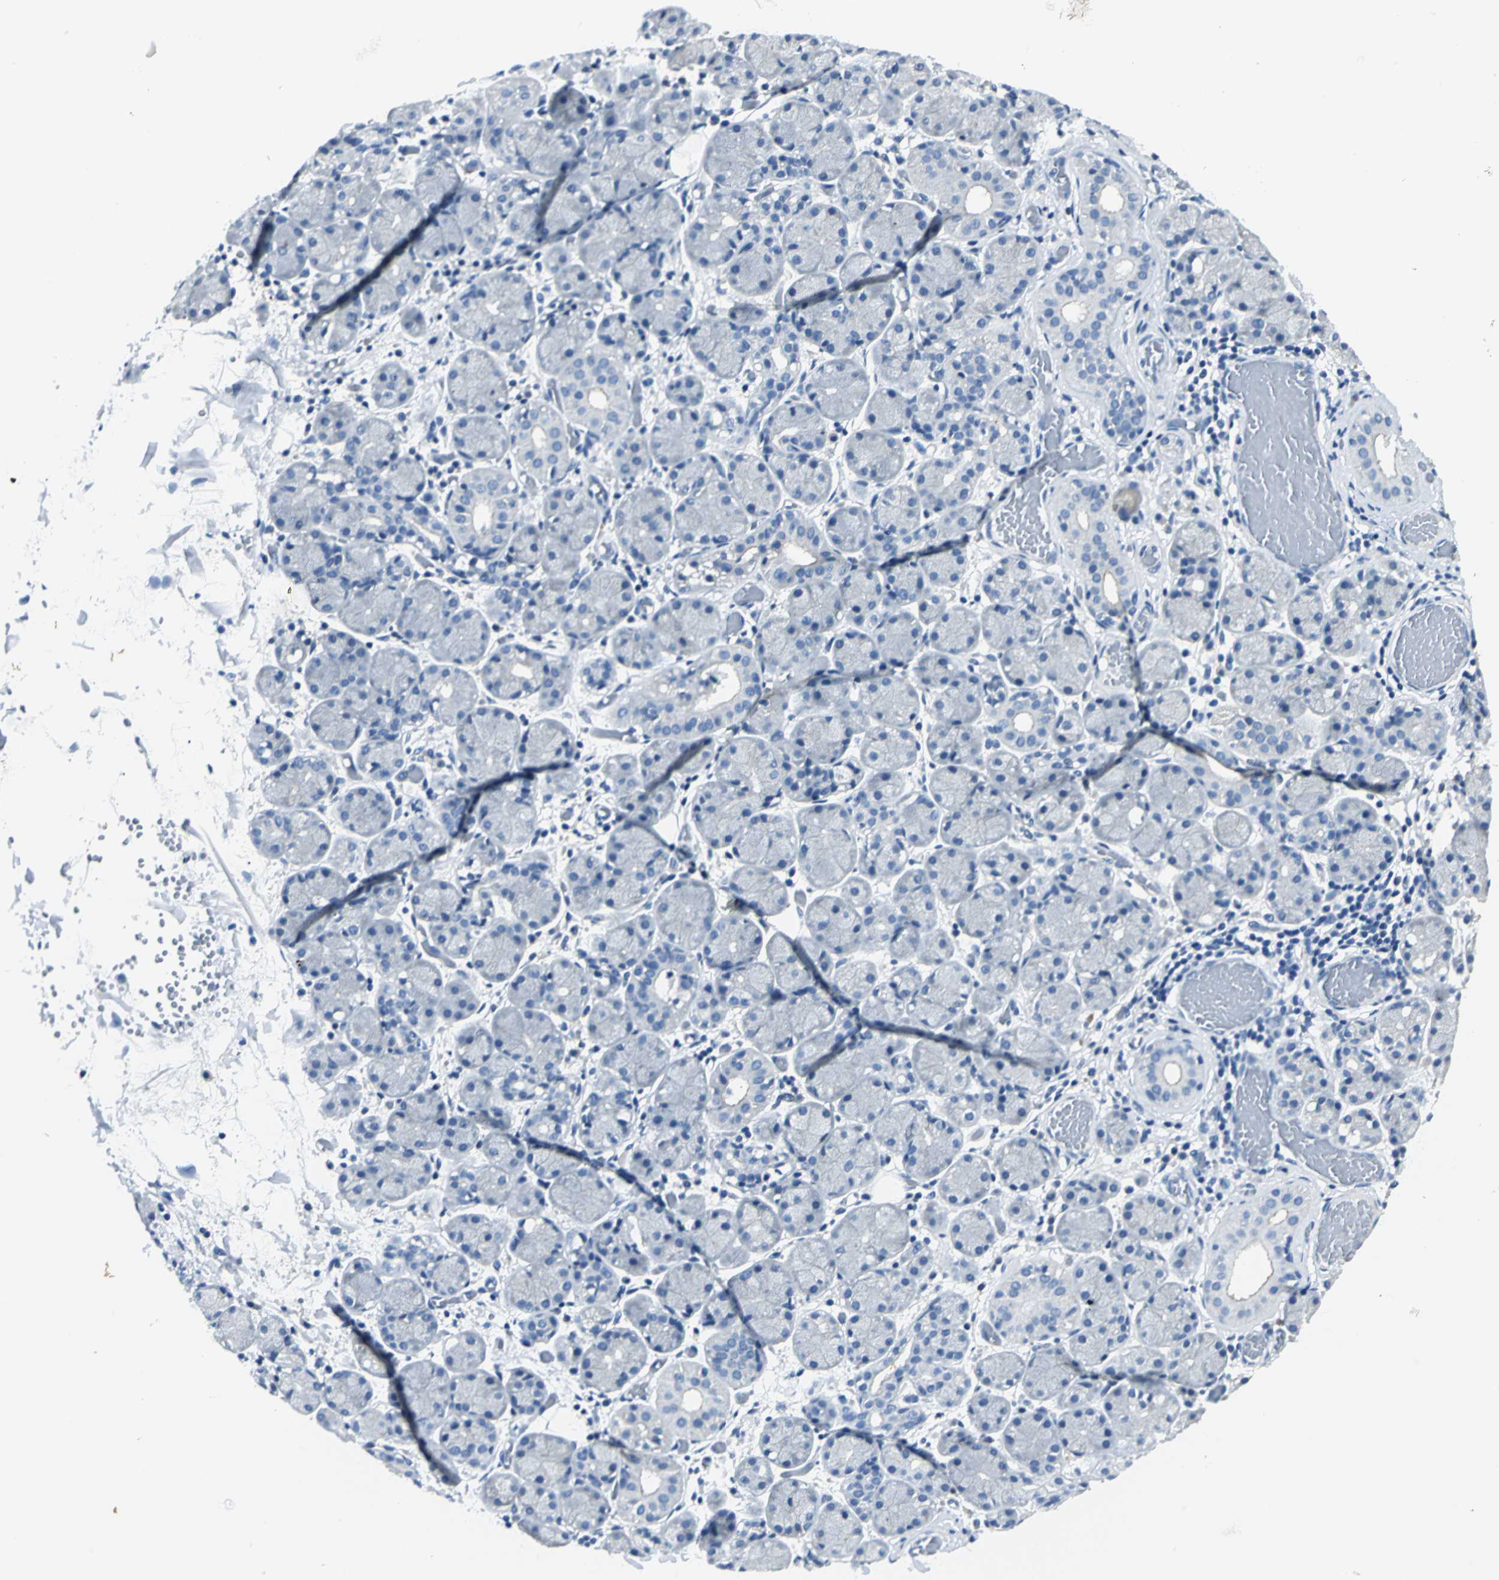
{"staining": {"intensity": "negative", "quantity": "none", "location": "none"}, "tissue": "salivary gland", "cell_type": "Glandular cells", "image_type": "normal", "snomed": [{"axis": "morphology", "description": "Normal tissue, NOS"}, {"axis": "topography", "description": "Salivary gland"}], "caption": "A high-resolution micrograph shows immunohistochemistry (IHC) staining of normal salivary gland, which demonstrates no significant staining in glandular cells. The staining was performed using DAB (3,3'-diaminobenzidine) to visualize the protein expression in brown, while the nuclei were stained in blue with hematoxylin (Magnification: 20x).", "gene": "RIPOR1", "patient": {"sex": "female", "age": 24}}